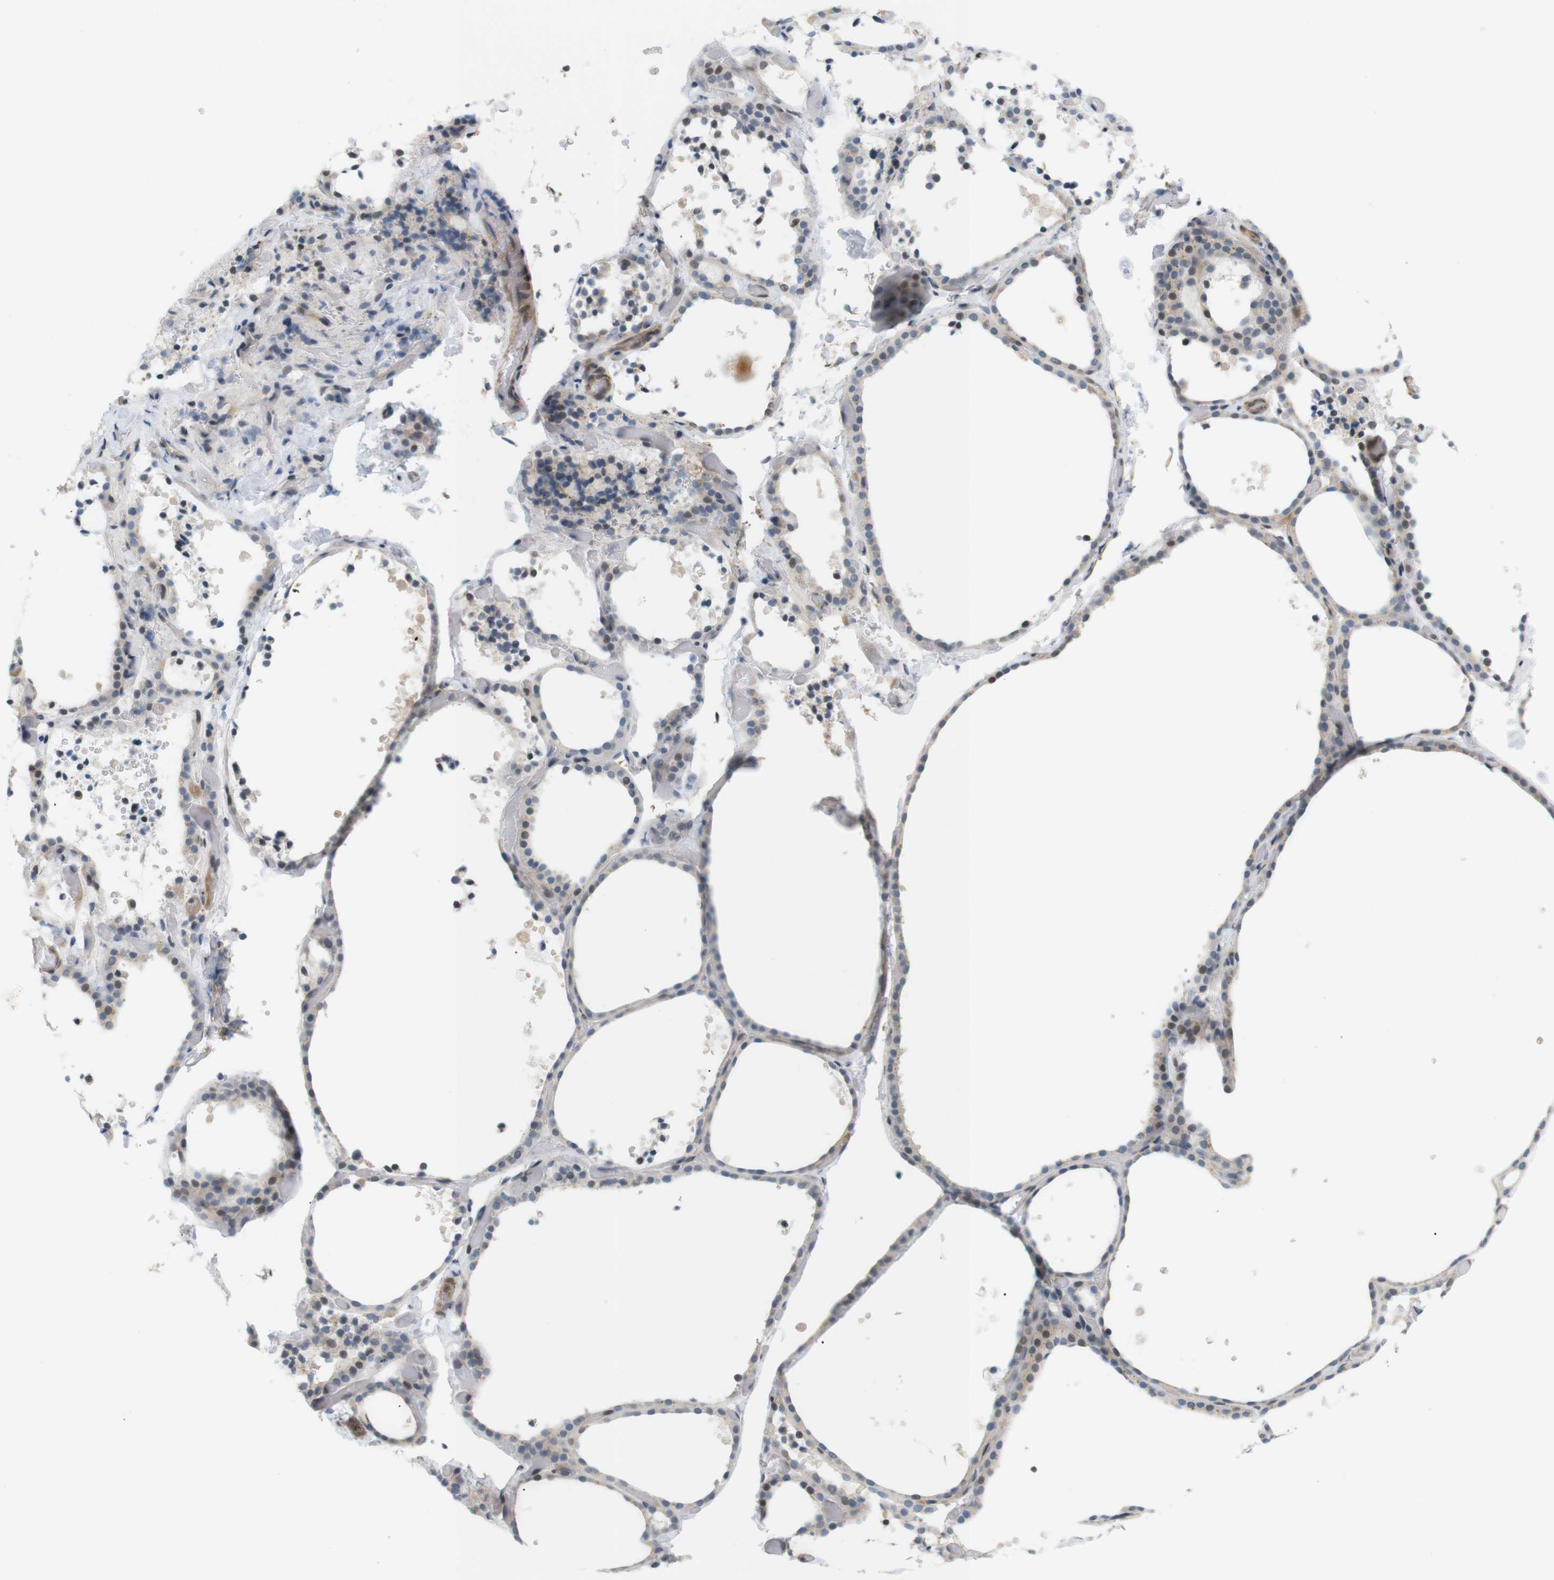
{"staining": {"intensity": "moderate", "quantity": "25%-75%", "location": "cytoplasmic/membranous"}, "tissue": "thyroid gland", "cell_type": "Glandular cells", "image_type": "normal", "snomed": [{"axis": "morphology", "description": "Normal tissue, NOS"}, {"axis": "topography", "description": "Thyroid gland"}], "caption": "A histopathology image of human thyroid gland stained for a protein demonstrates moderate cytoplasmic/membranous brown staining in glandular cells.", "gene": "PPP1R14A", "patient": {"sex": "female", "age": 44}}